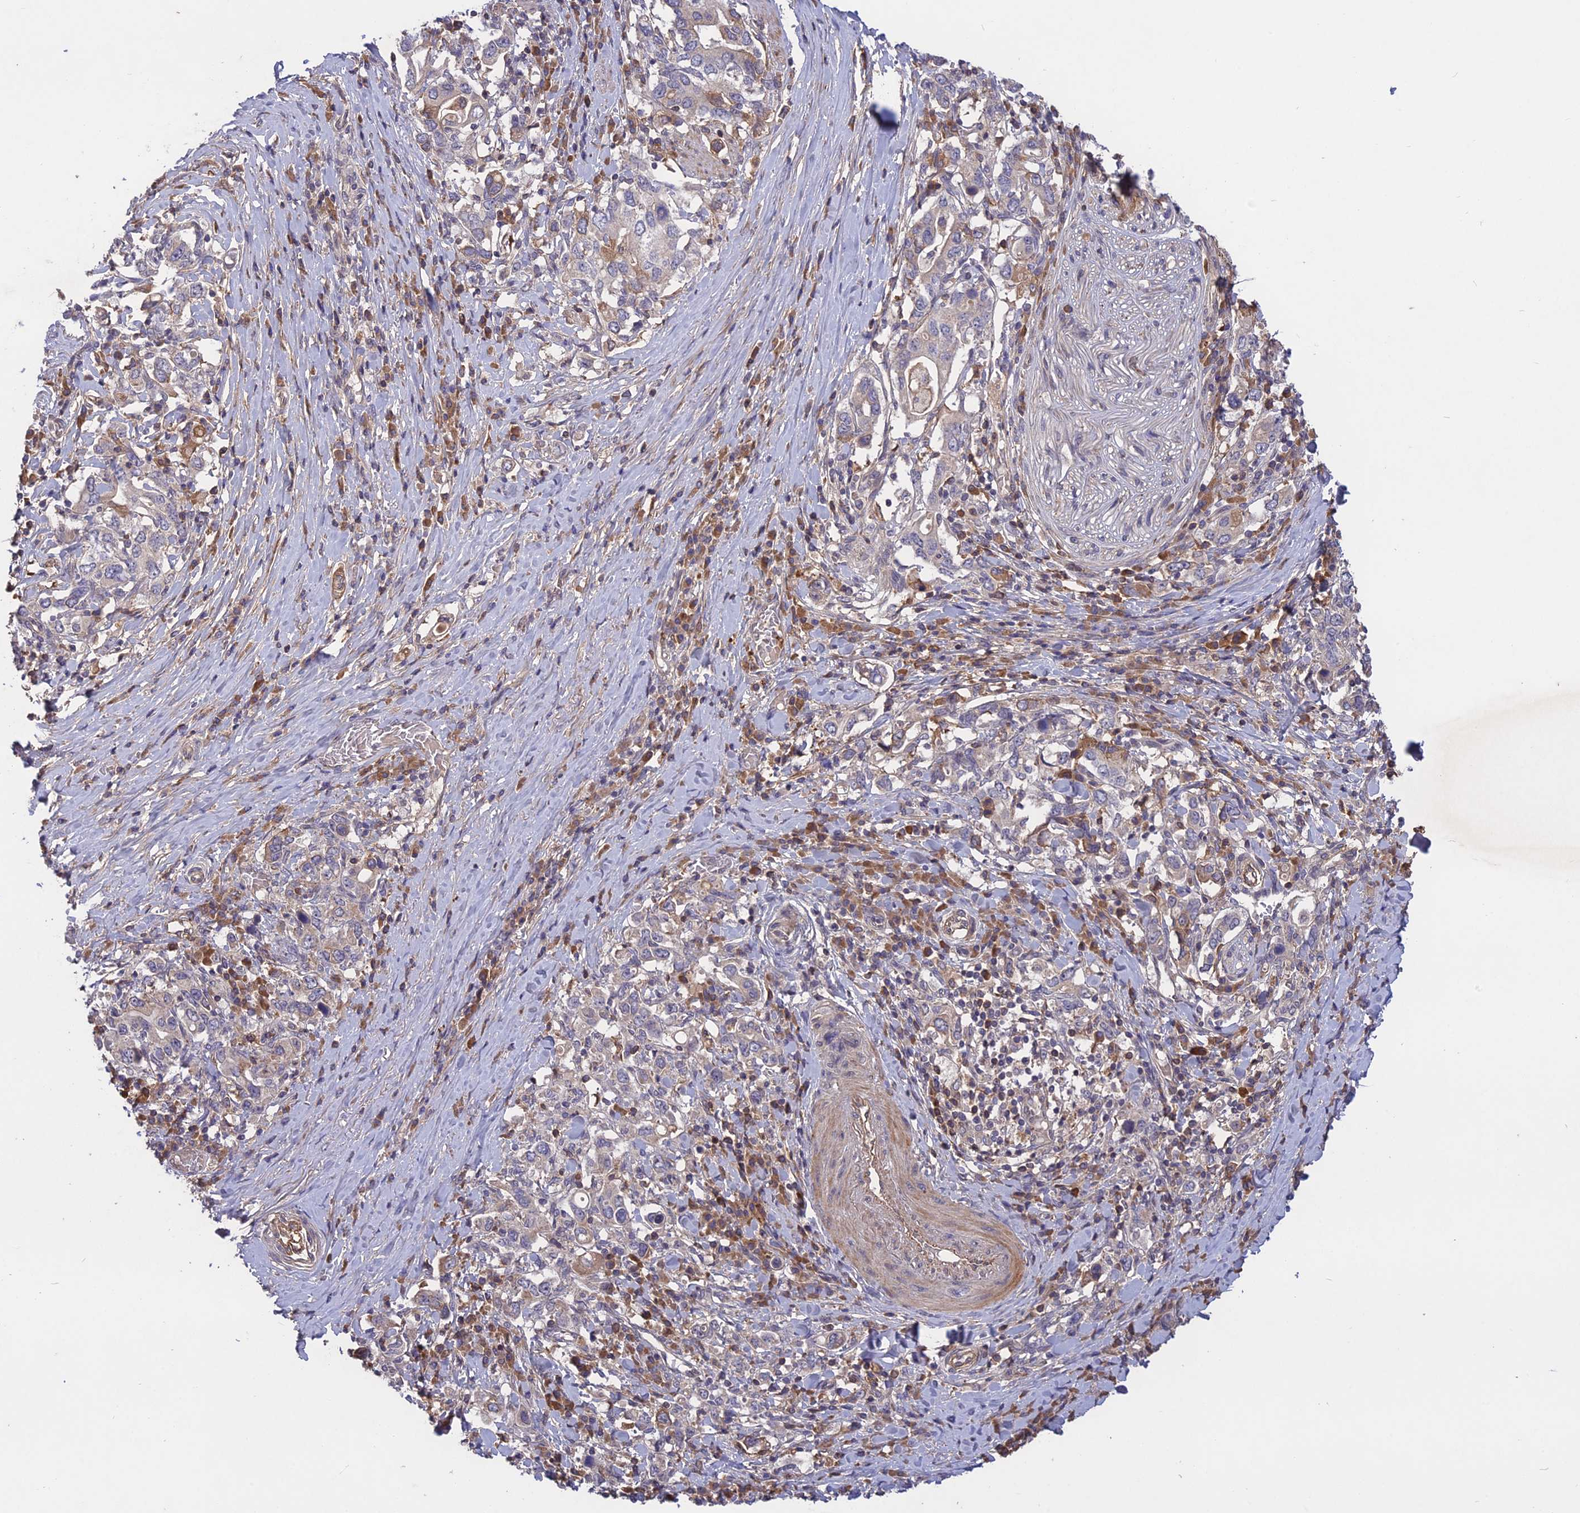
{"staining": {"intensity": "moderate", "quantity": "<25%", "location": "cytoplasmic/membranous"}, "tissue": "stomach cancer", "cell_type": "Tumor cells", "image_type": "cancer", "snomed": [{"axis": "morphology", "description": "Adenocarcinoma, NOS"}, {"axis": "topography", "description": "Stomach, upper"}, {"axis": "topography", "description": "Stomach"}], "caption": "Stomach cancer (adenocarcinoma) stained for a protein (brown) demonstrates moderate cytoplasmic/membranous positive positivity in about <25% of tumor cells.", "gene": "ADO", "patient": {"sex": "male", "age": 62}}